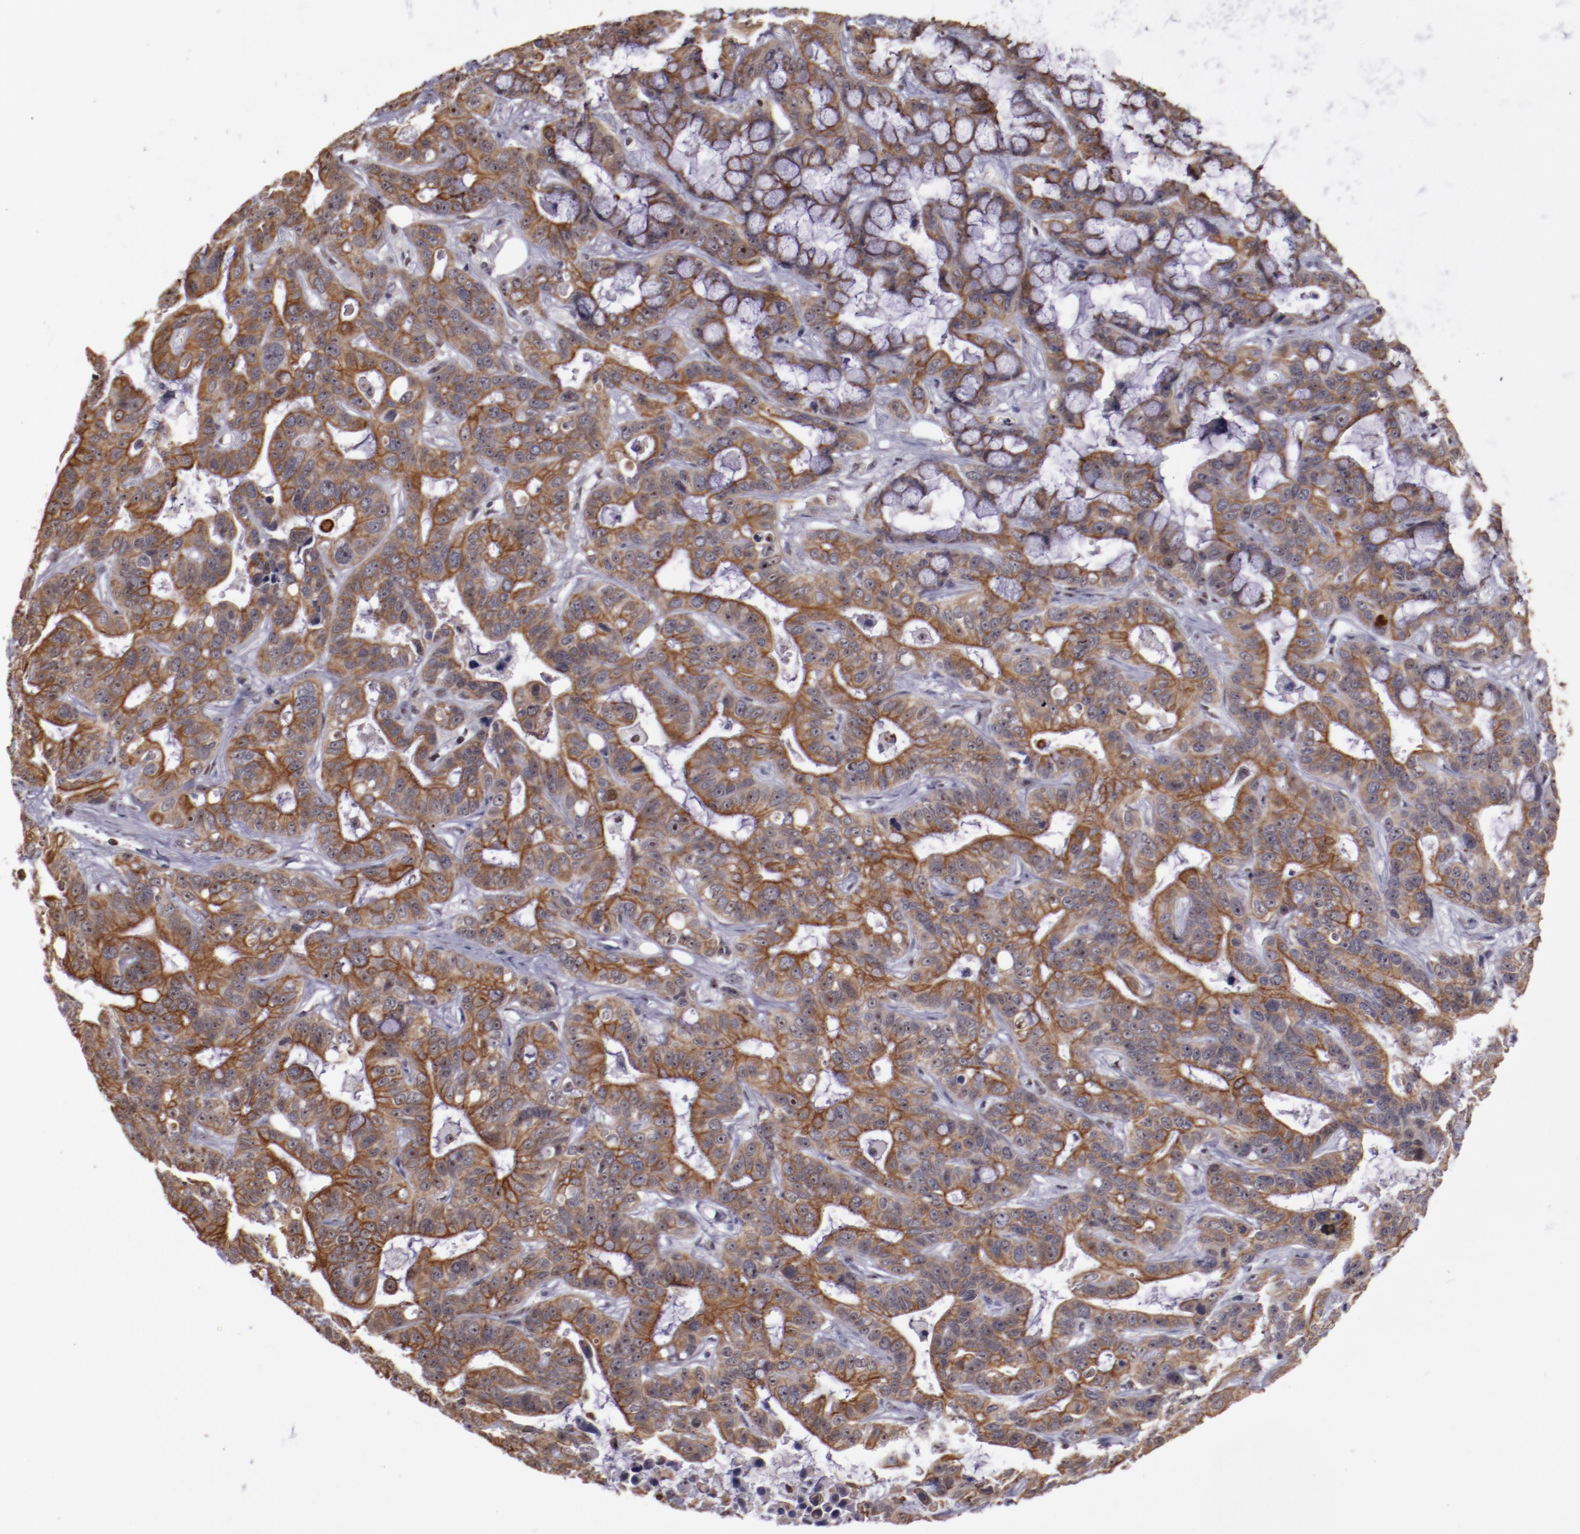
{"staining": {"intensity": "moderate", "quantity": ">75%", "location": "cytoplasmic/membranous"}, "tissue": "liver cancer", "cell_type": "Tumor cells", "image_type": "cancer", "snomed": [{"axis": "morphology", "description": "Cholangiocarcinoma"}, {"axis": "topography", "description": "Liver"}], "caption": "About >75% of tumor cells in human liver cancer (cholangiocarcinoma) exhibit moderate cytoplasmic/membranous protein expression as visualized by brown immunohistochemical staining.", "gene": "DDX24", "patient": {"sex": "female", "age": 65}}